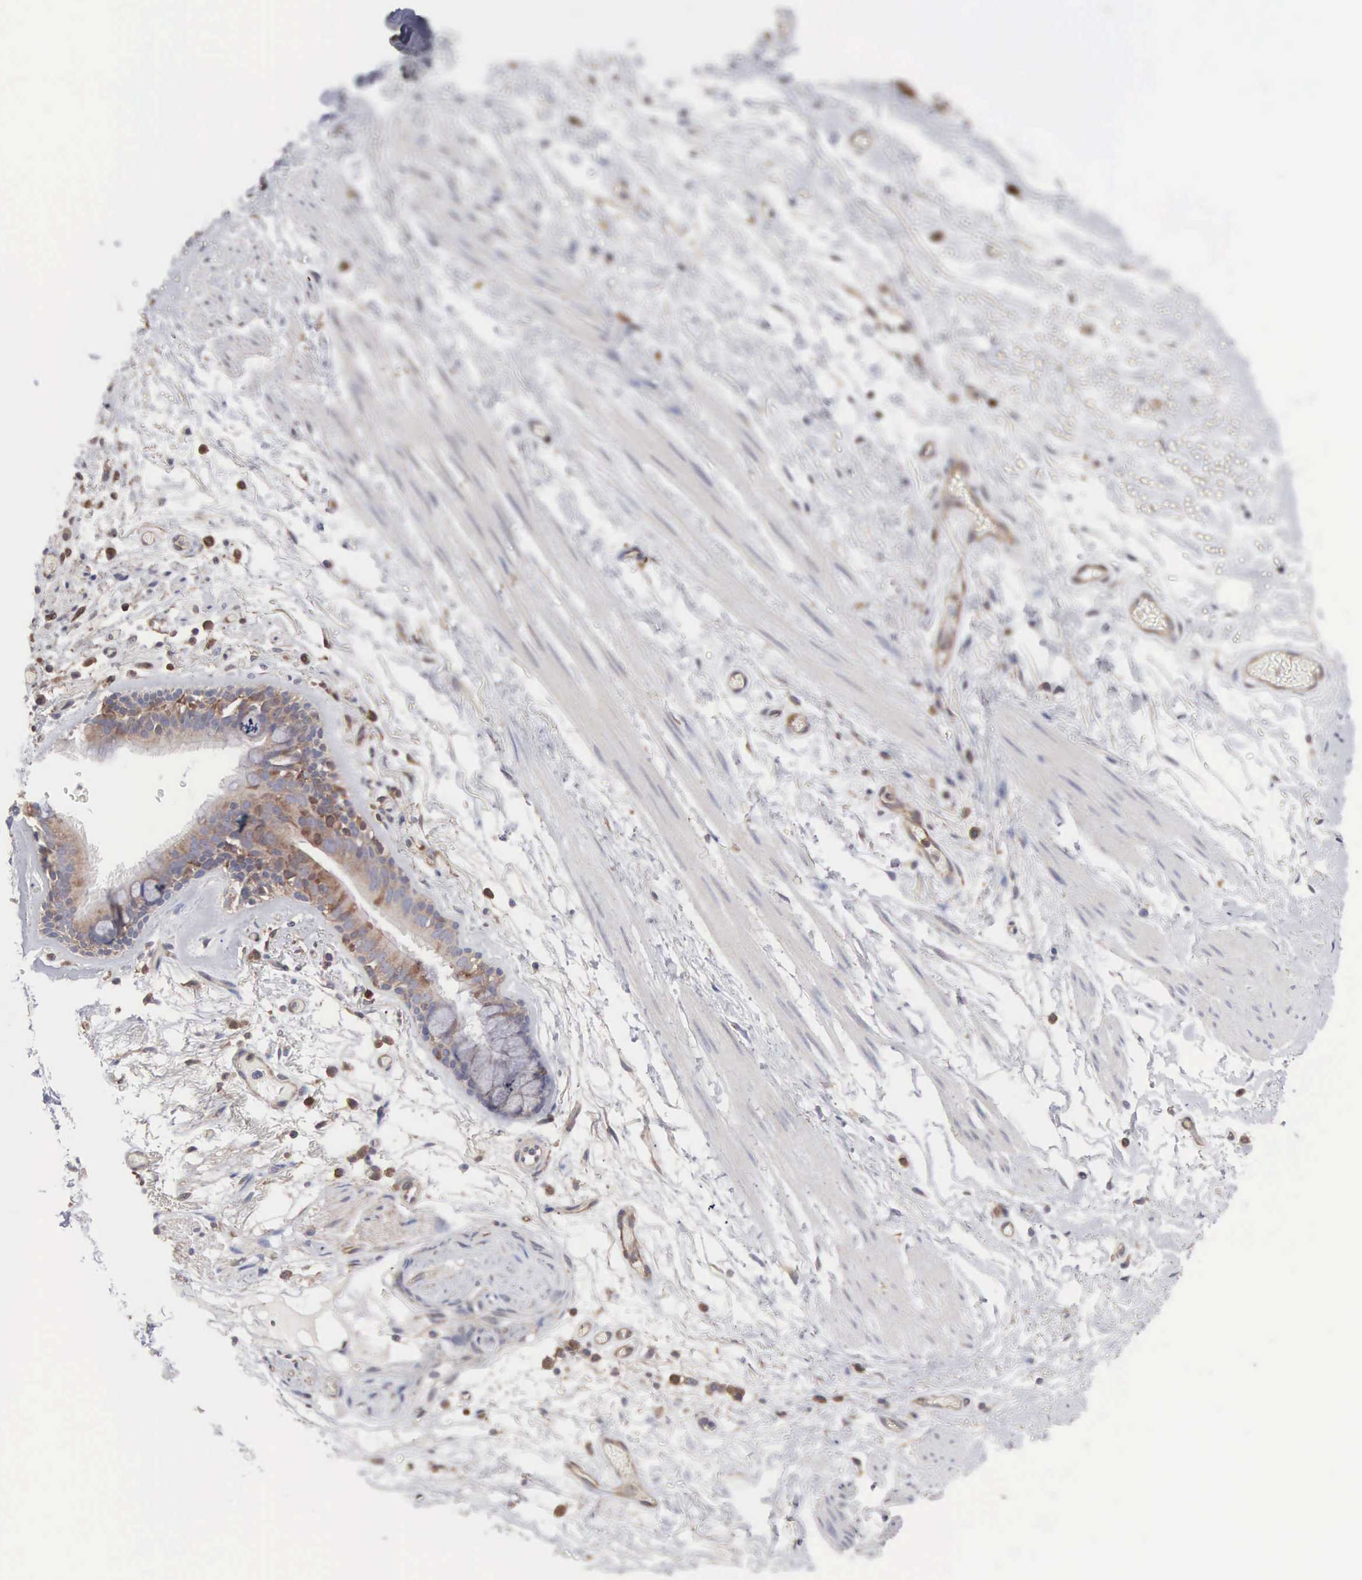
{"staining": {"intensity": "moderate", "quantity": "25%-75%", "location": "cytoplasmic/membranous"}, "tissue": "bronchus", "cell_type": "Respiratory epithelial cells", "image_type": "normal", "snomed": [{"axis": "morphology", "description": "Normal tissue, NOS"}, {"axis": "topography", "description": "Cartilage tissue"}], "caption": "The image shows staining of unremarkable bronchus, revealing moderate cytoplasmic/membranous protein staining (brown color) within respiratory epithelial cells.", "gene": "MTHFD1", "patient": {"sex": "female", "age": 63}}